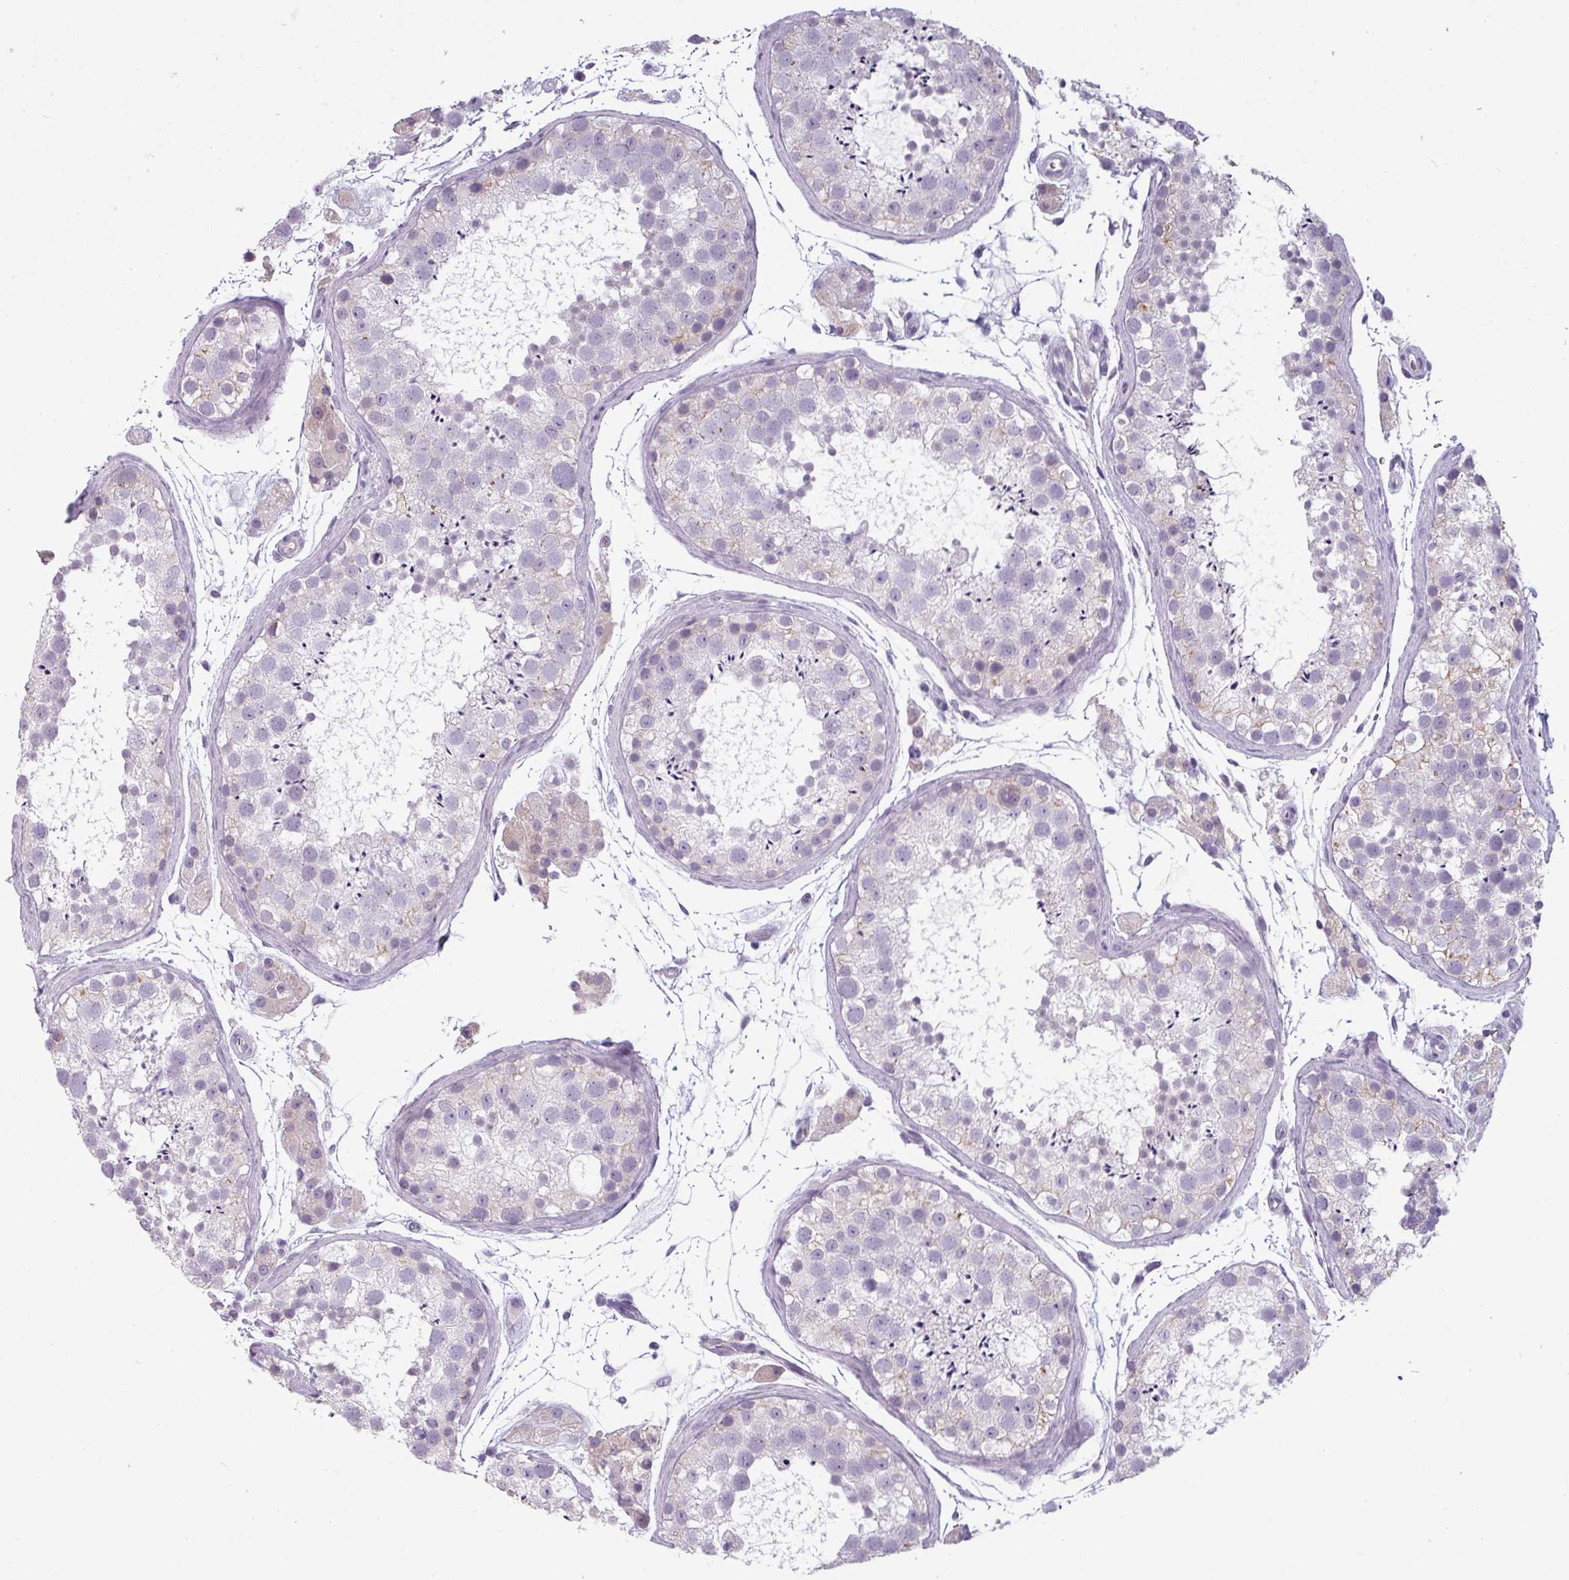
{"staining": {"intensity": "negative", "quantity": "none", "location": "none"}, "tissue": "testis", "cell_type": "Cells in seminiferous ducts", "image_type": "normal", "snomed": [{"axis": "morphology", "description": "Normal tissue, NOS"}, {"axis": "topography", "description": "Testis"}], "caption": "This is an immunohistochemistry photomicrograph of benign human testis. There is no expression in cells in seminiferous ducts.", "gene": "SLC26A9", "patient": {"sex": "male", "age": 41}}